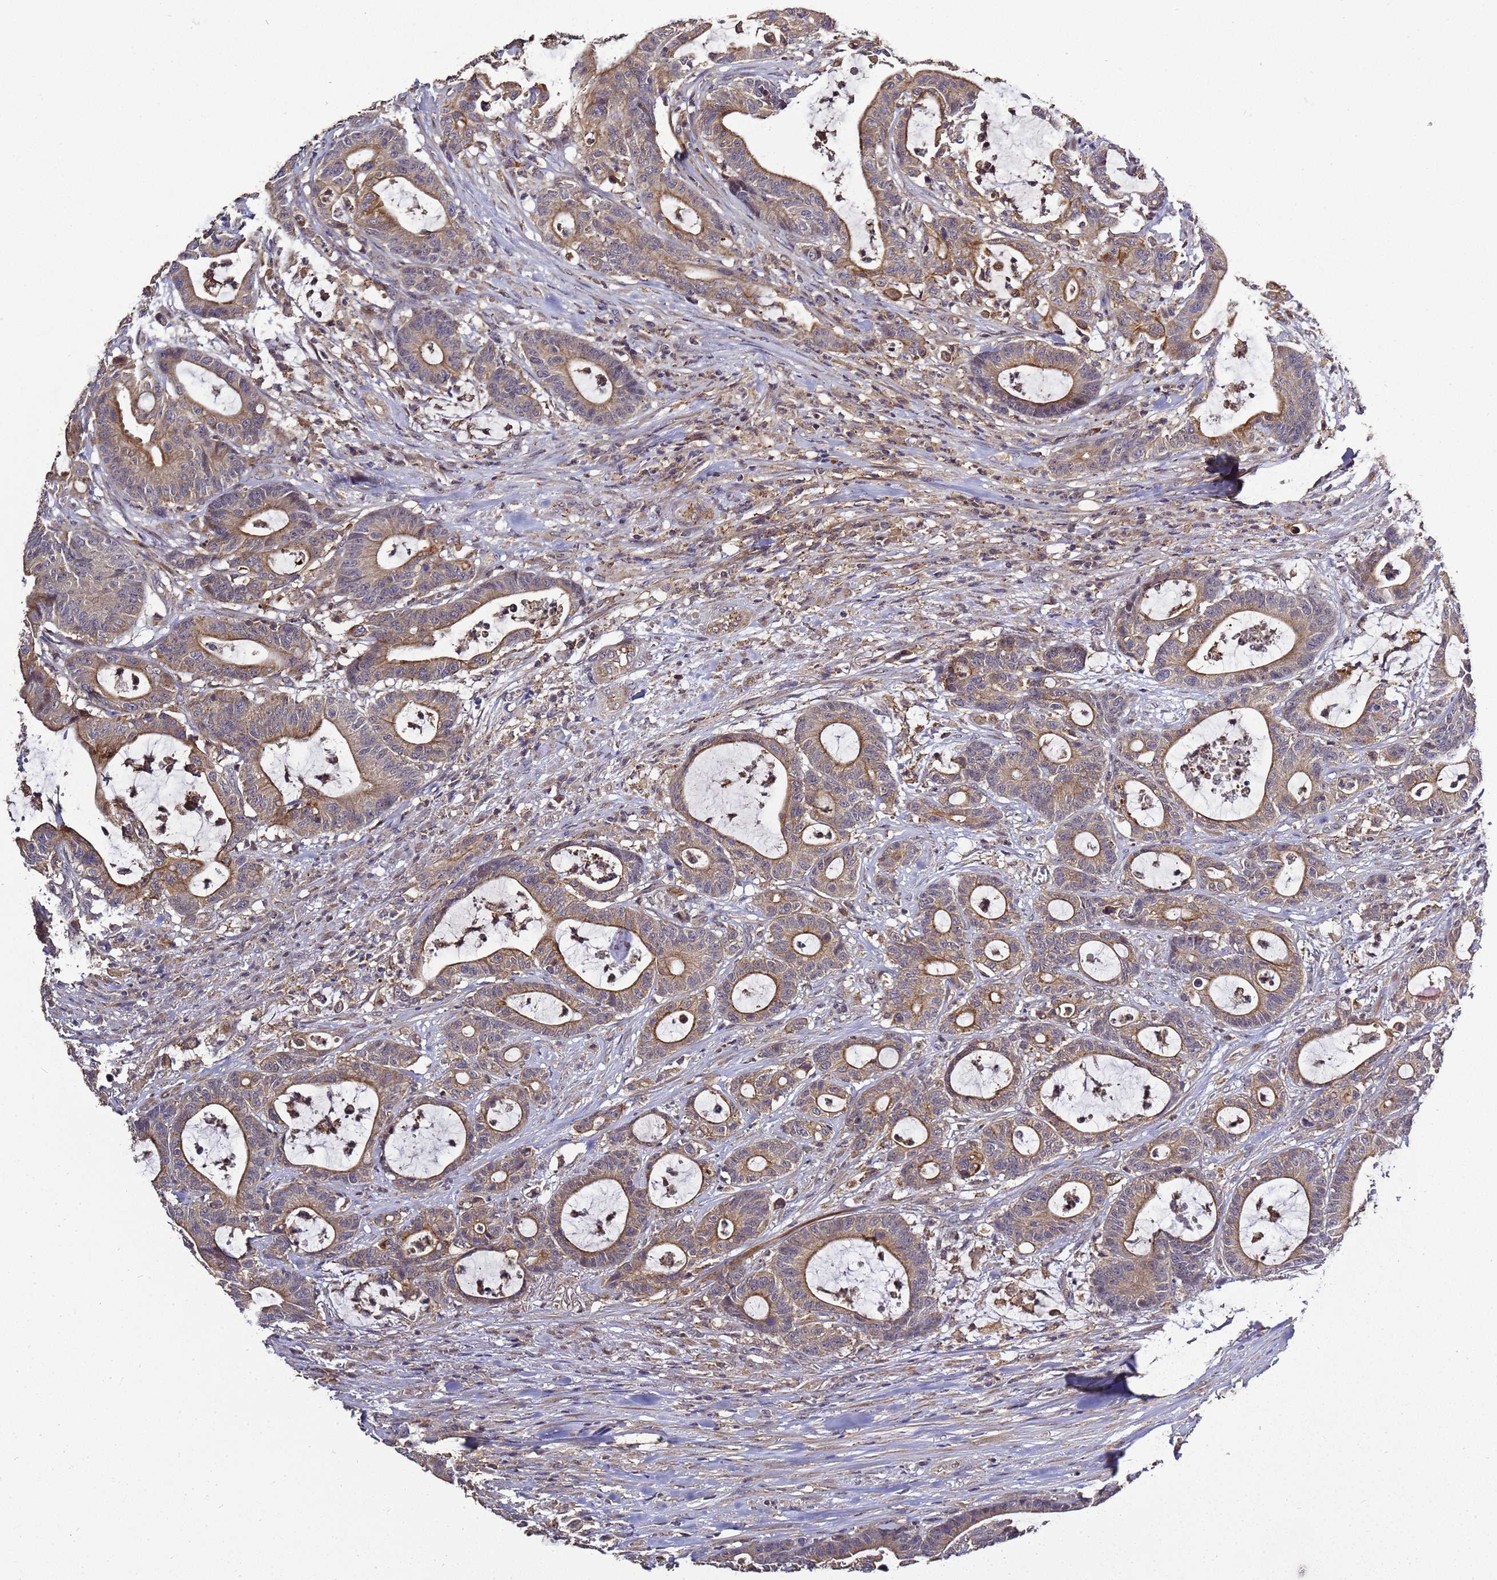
{"staining": {"intensity": "moderate", "quantity": ">75%", "location": "cytoplasmic/membranous"}, "tissue": "colorectal cancer", "cell_type": "Tumor cells", "image_type": "cancer", "snomed": [{"axis": "morphology", "description": "Adenocarcinoma, NOS"}, {"axis": "topography", "description": "Colon"}], "caption": "The image demonstrates a brown stain indicating the presence of a protein in the cytoplasmic/membranous of tumor cells in colorectal cancer.", "gene": "LGI4", "patient": {"sex": "female", "age": 84}}